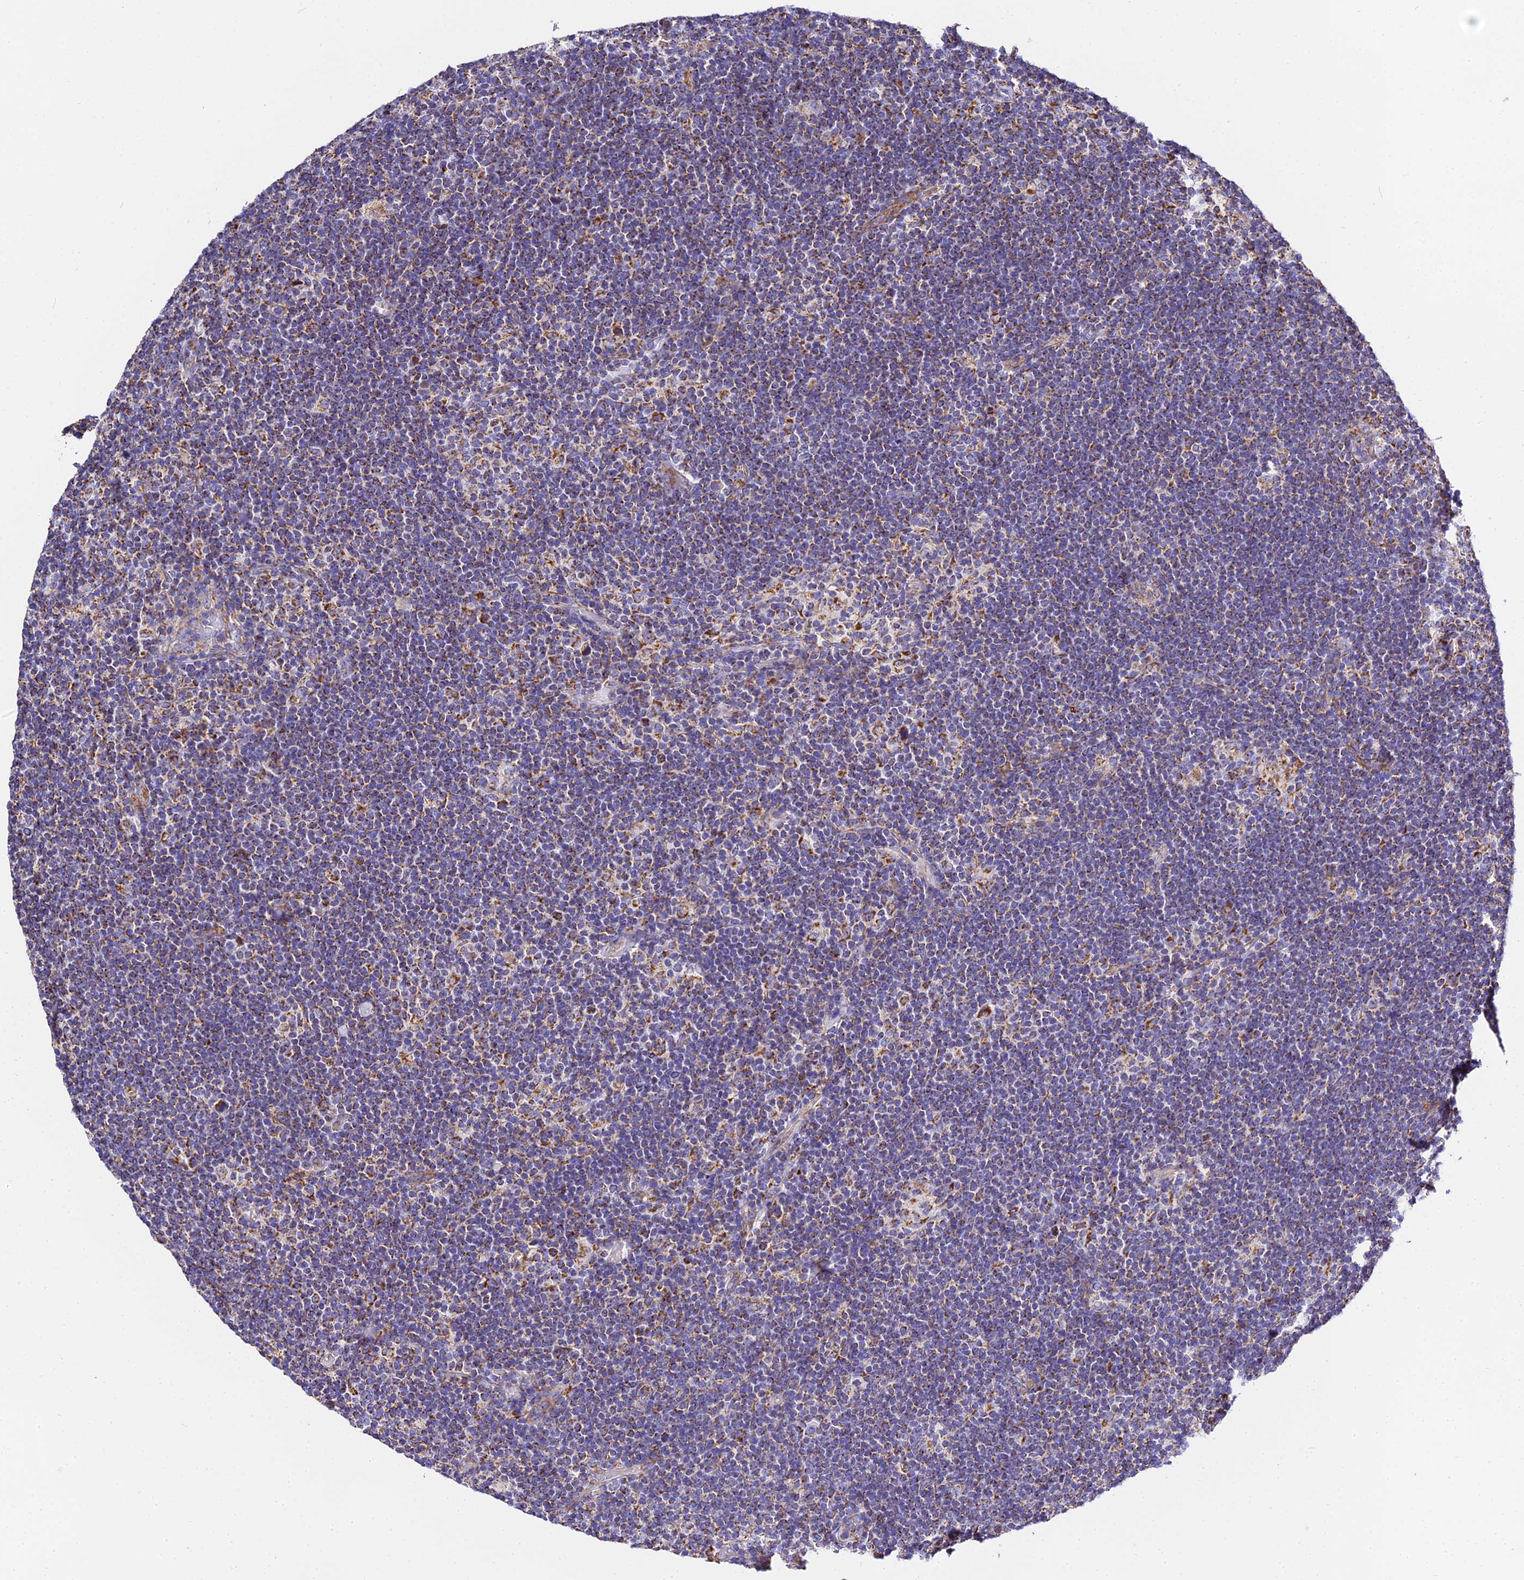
{"staining": {"intensity": "moderate", "quantity": "25%-75%", "location": "cytoplasmic/membranous"}, "tissue": "lymphoma", "cell_type": "Tumor cells", "image_type": "cancer", "snomed": [{"axis": "morphology", "description": "Hodgkin's disease, NOS"}, {"axis": "topography", "description": "Lymph node"}], "caption": "Lymphoma stained with a brown dye exhibits moderate cytoplasmic/membranous positive expression in about 25%-75% of tumor cells.", "gene": "ZNF573", "patient": {"sex": "female", "age": 57}}